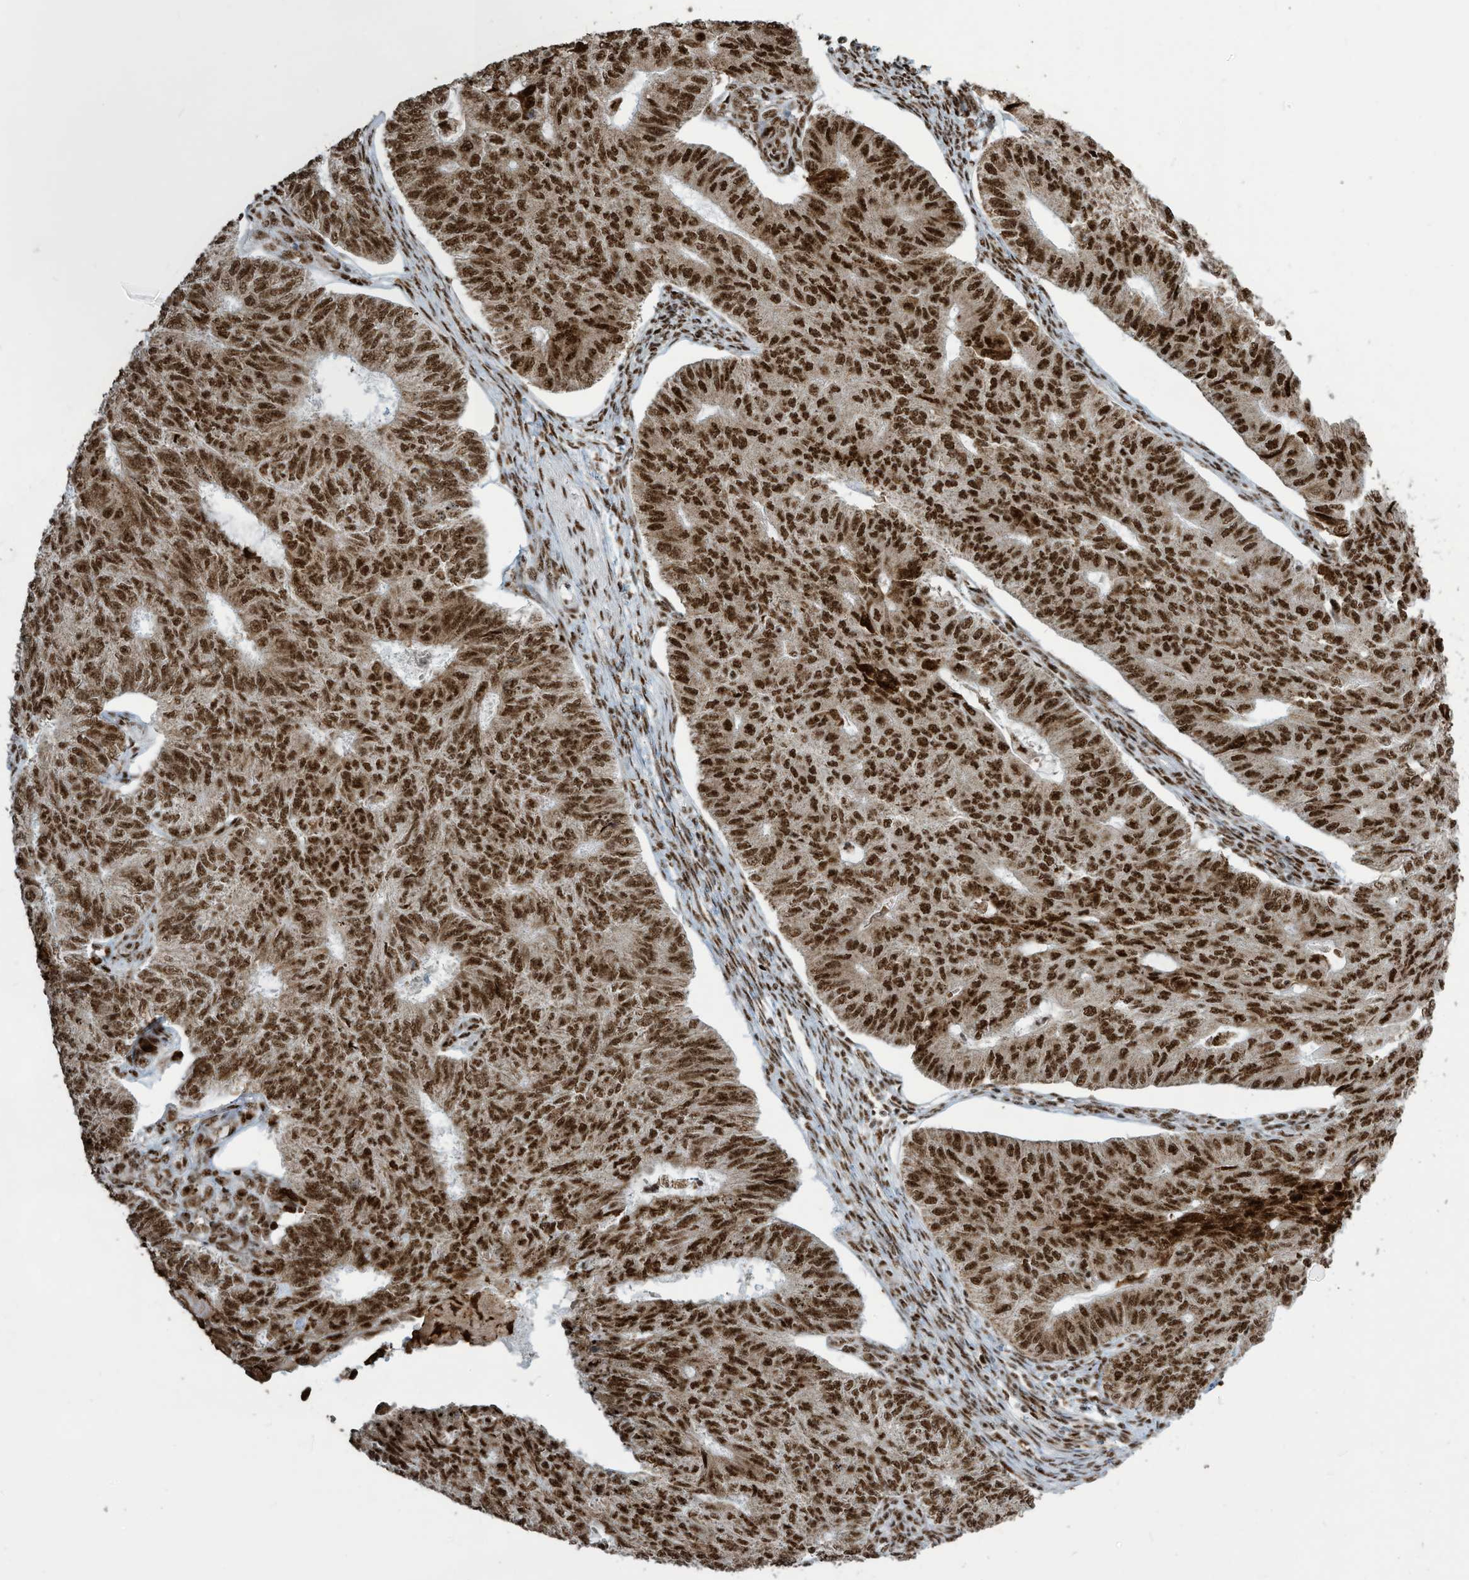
{"staining": {"intensity": "strong", "quantity": ">75%", "location": "nuclear"}, "tissue": "endometrial cancer", "cell_type": "Tumor cells", "image_type": "cancer", "snomed": [{"axis": "morphology", "description": "Adenocarcinoma, NOS"}, {"axis": "topography", "description": "Endometrium"}], "caption": "Endometrial cancer (adenocarcinoma) tissue reveals strong nuclear staining in about >75% of tumor cells", "gene": "LBH", "patient": {"sex": "female", "age": 32}}